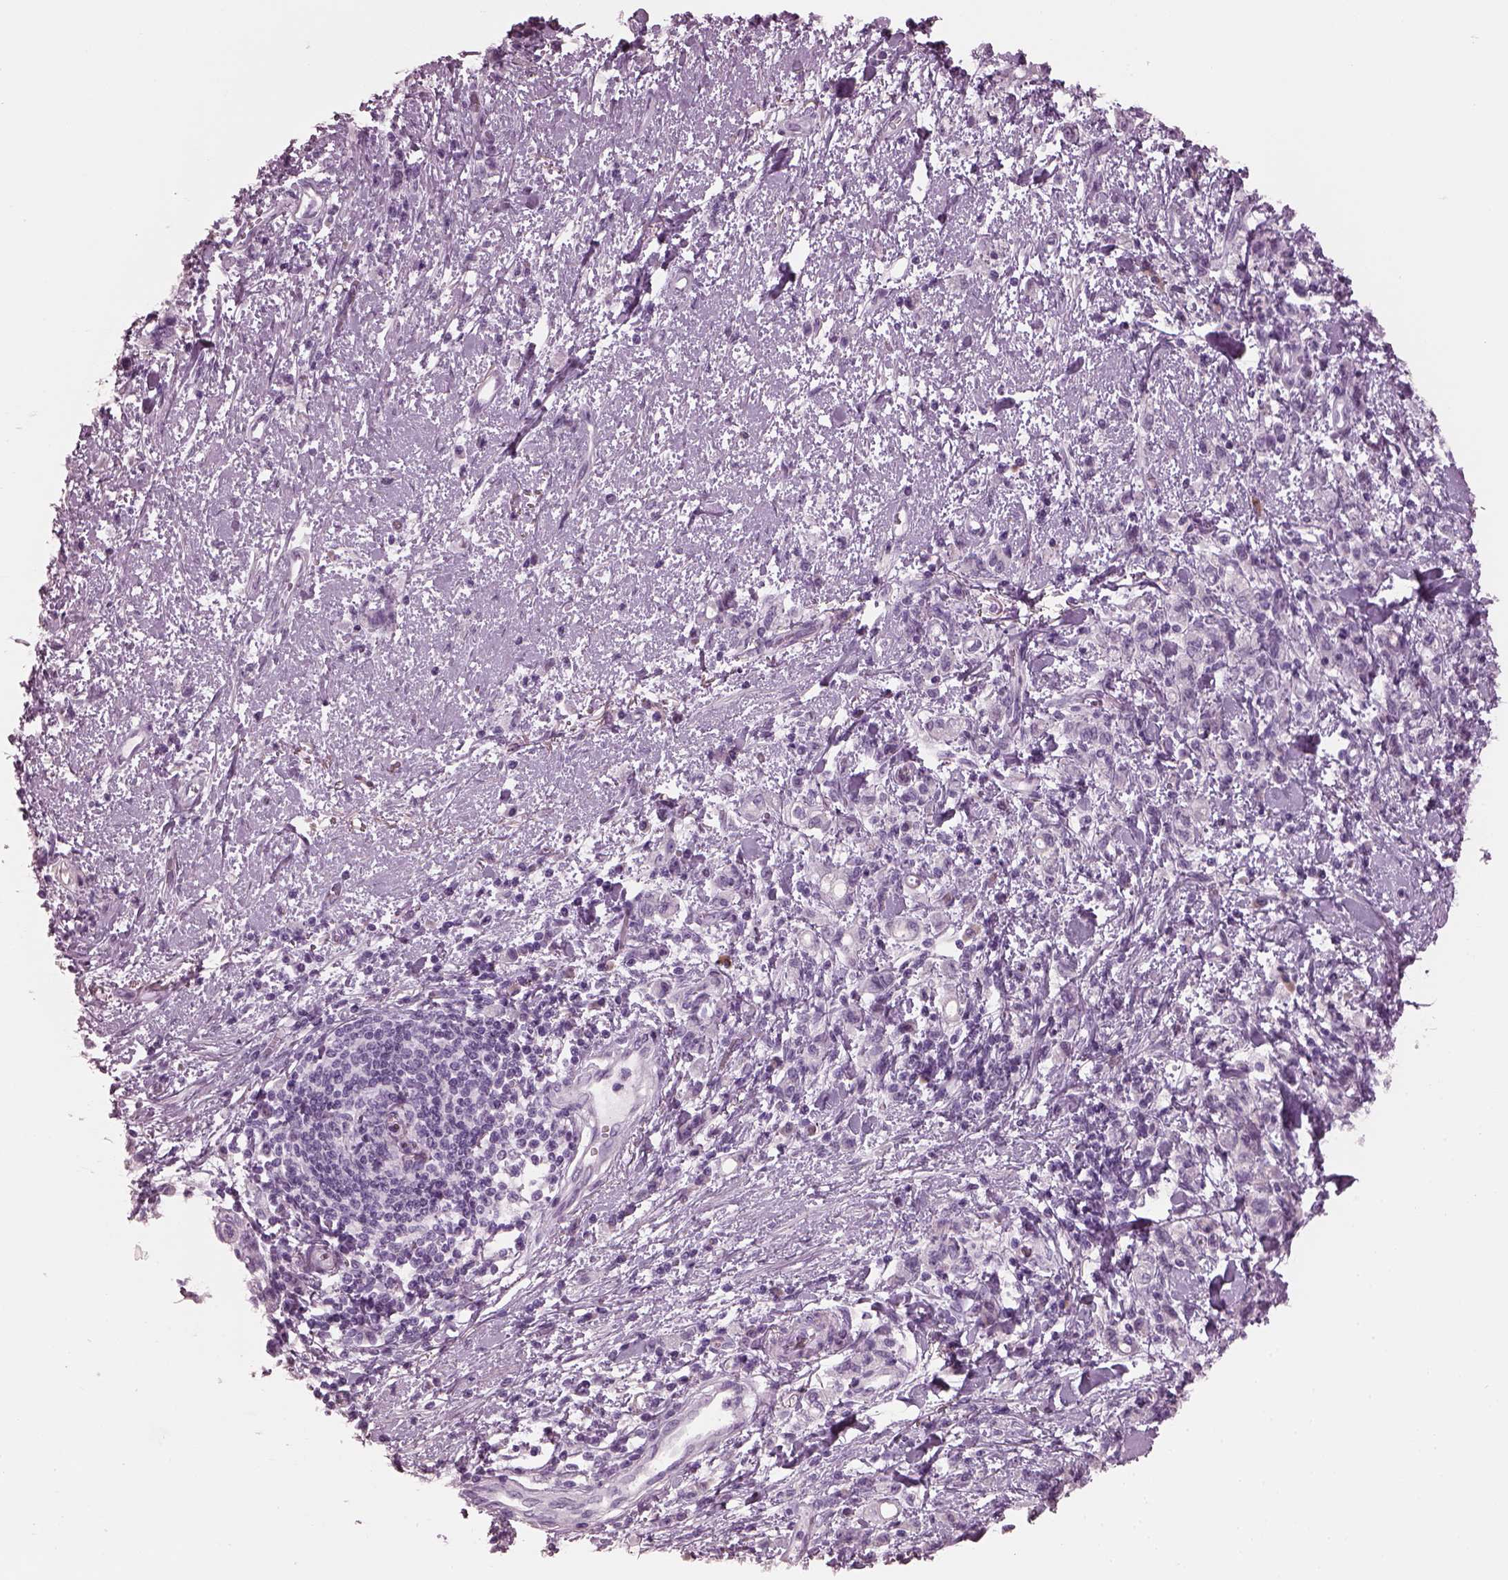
{"staining": {"intensity": "negative", "quantity": "none", "location": "none"}, "tissue": "stomach cancer", "cell_type": "Tumor cells", "image_type": "cancer", "snomed": [{"axis": "morphology", "description": "Adenocarcinoma, NOS"}, {"axis": "topography", "description": "Stomach"}], "caption": "A histopathology image of adenocarcinoma (stomach) stained for a protein exhibits no brown staining in tumor cells. Brightfield microscopy of immunohistochemistry stained with DAB (3,3'-diaminobenzidine) (brown) and hematoxylin (blue), captured at high magnification.", "gene": "HYDIN", "patient": {"sex": "male", "age": 77}}